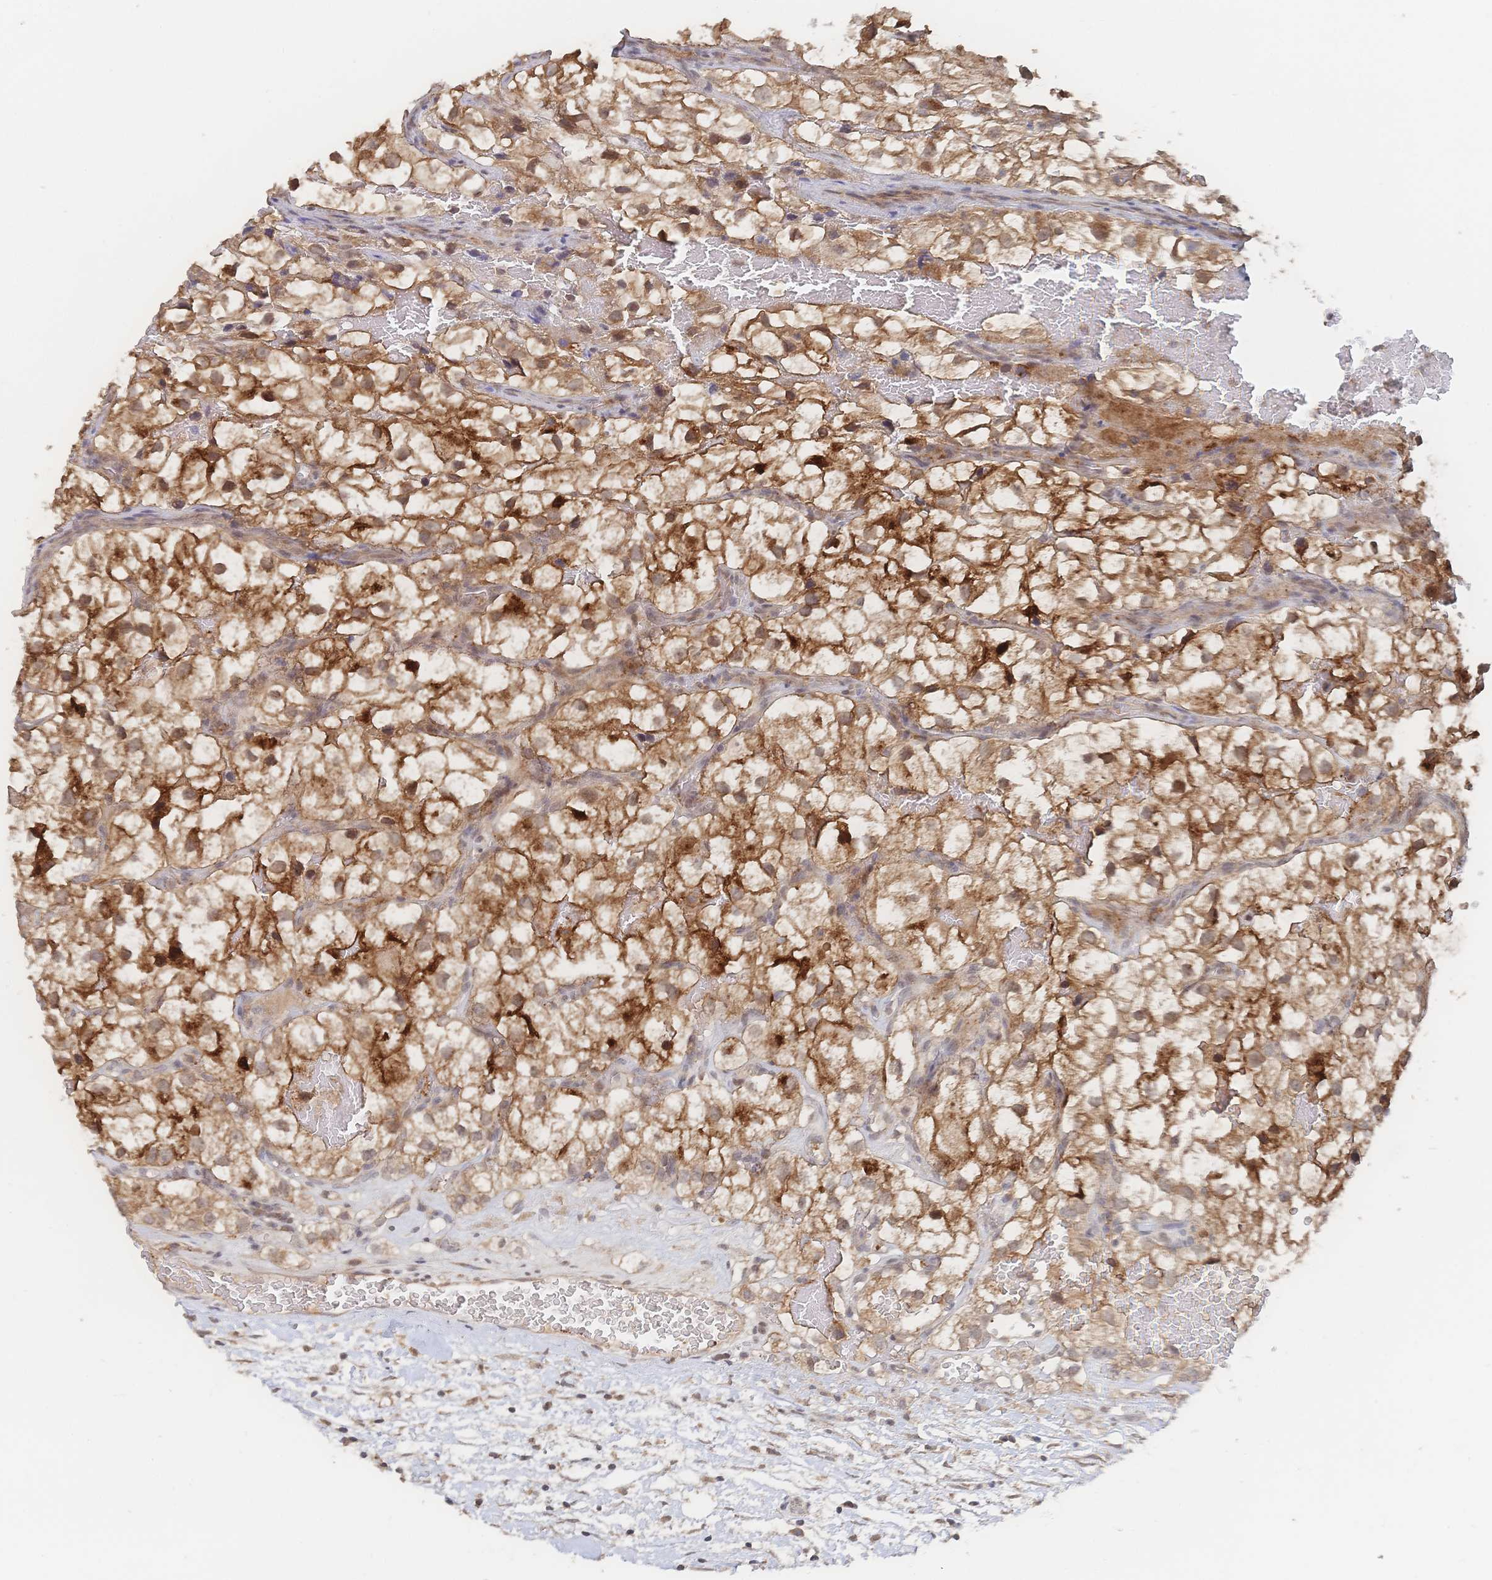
{"staining": {"intensity": "strong", "quantity": ">75%", "location": "cytoplasmic/membranous"}, "tissue": "renal cancer", "cell_type": "Tumor cells", "image_type": "cancer", "snomed": [{"axis": "morphology", "description": "Adenocarcinoma, NOS"}, {"axis": "topography", "description": "Kidney"}], "caption": "Tumor cells reveal high levels of strong cytoplasmic/membranous positivity in about >75% of cells in renal adenocarcinoma. The staining was performed using DAB (3,3'-diaminobenzidine), with brown indicating positive protein expression. Nuclei are stained blue with hematoxylin.", "gene": "LRP5", "patient": {"sex": "male", "age": 59}}